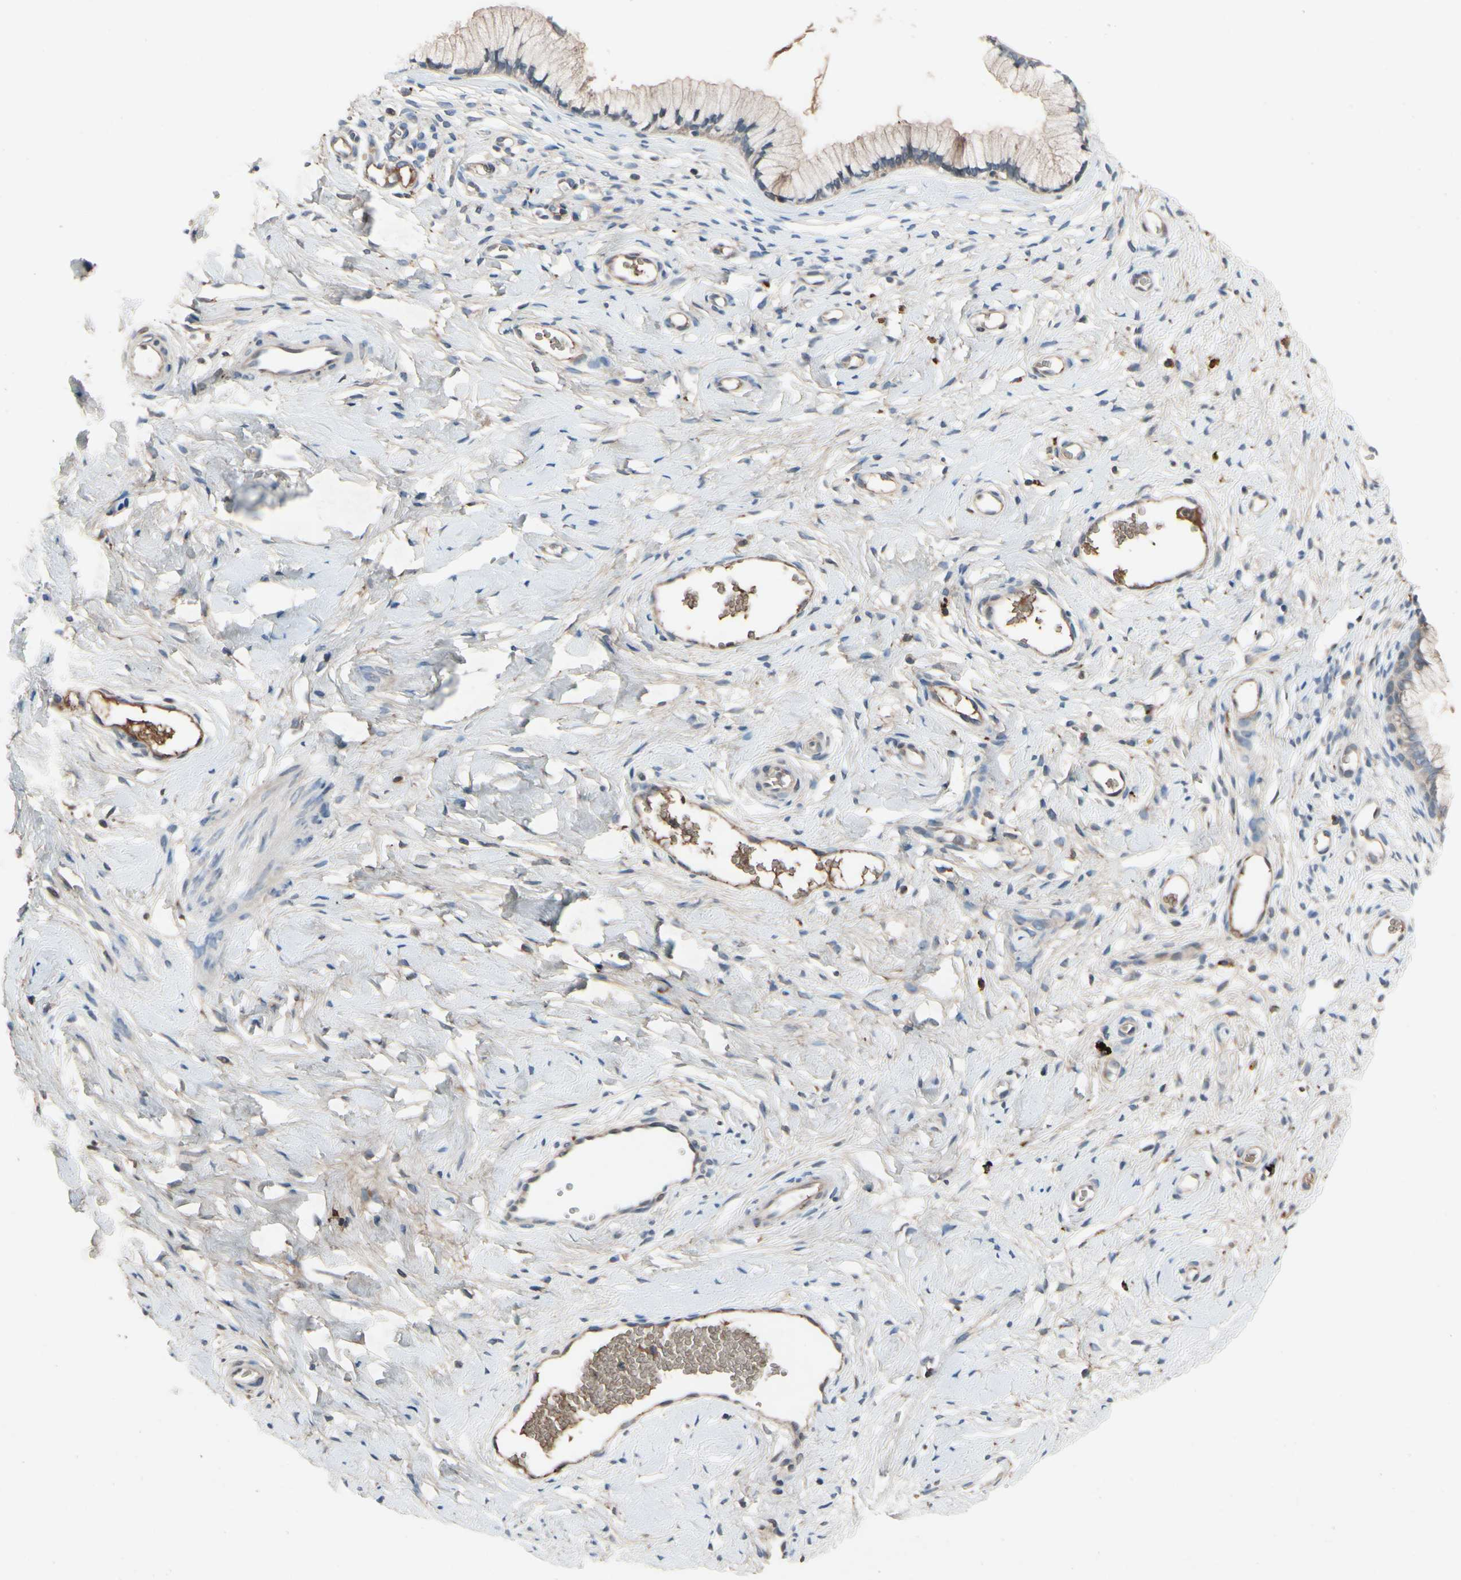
{"staining": {"intensity": "weak", "quantity": "25%-75%", "location": "cytoplasmic/membranous"}, "tissue": "cervix", "cell_type": "Glandular cells", "image_type": "normal", "snomed": [{"axis": "morphology", "description": "Normal tissue, NOS"}, {"axis": "topography", "description": "Cervix"}], "caption": "The micrograph reveals staining of normal cervix, revealing weak cytoplasmic/membranous protein expression (brown color) within glandular cells. (brown staining indicates protein expression, while blue staining denotes nuclei).", "gene": "IL1RL1", "patient": {"sex": "female", "age": 65}}